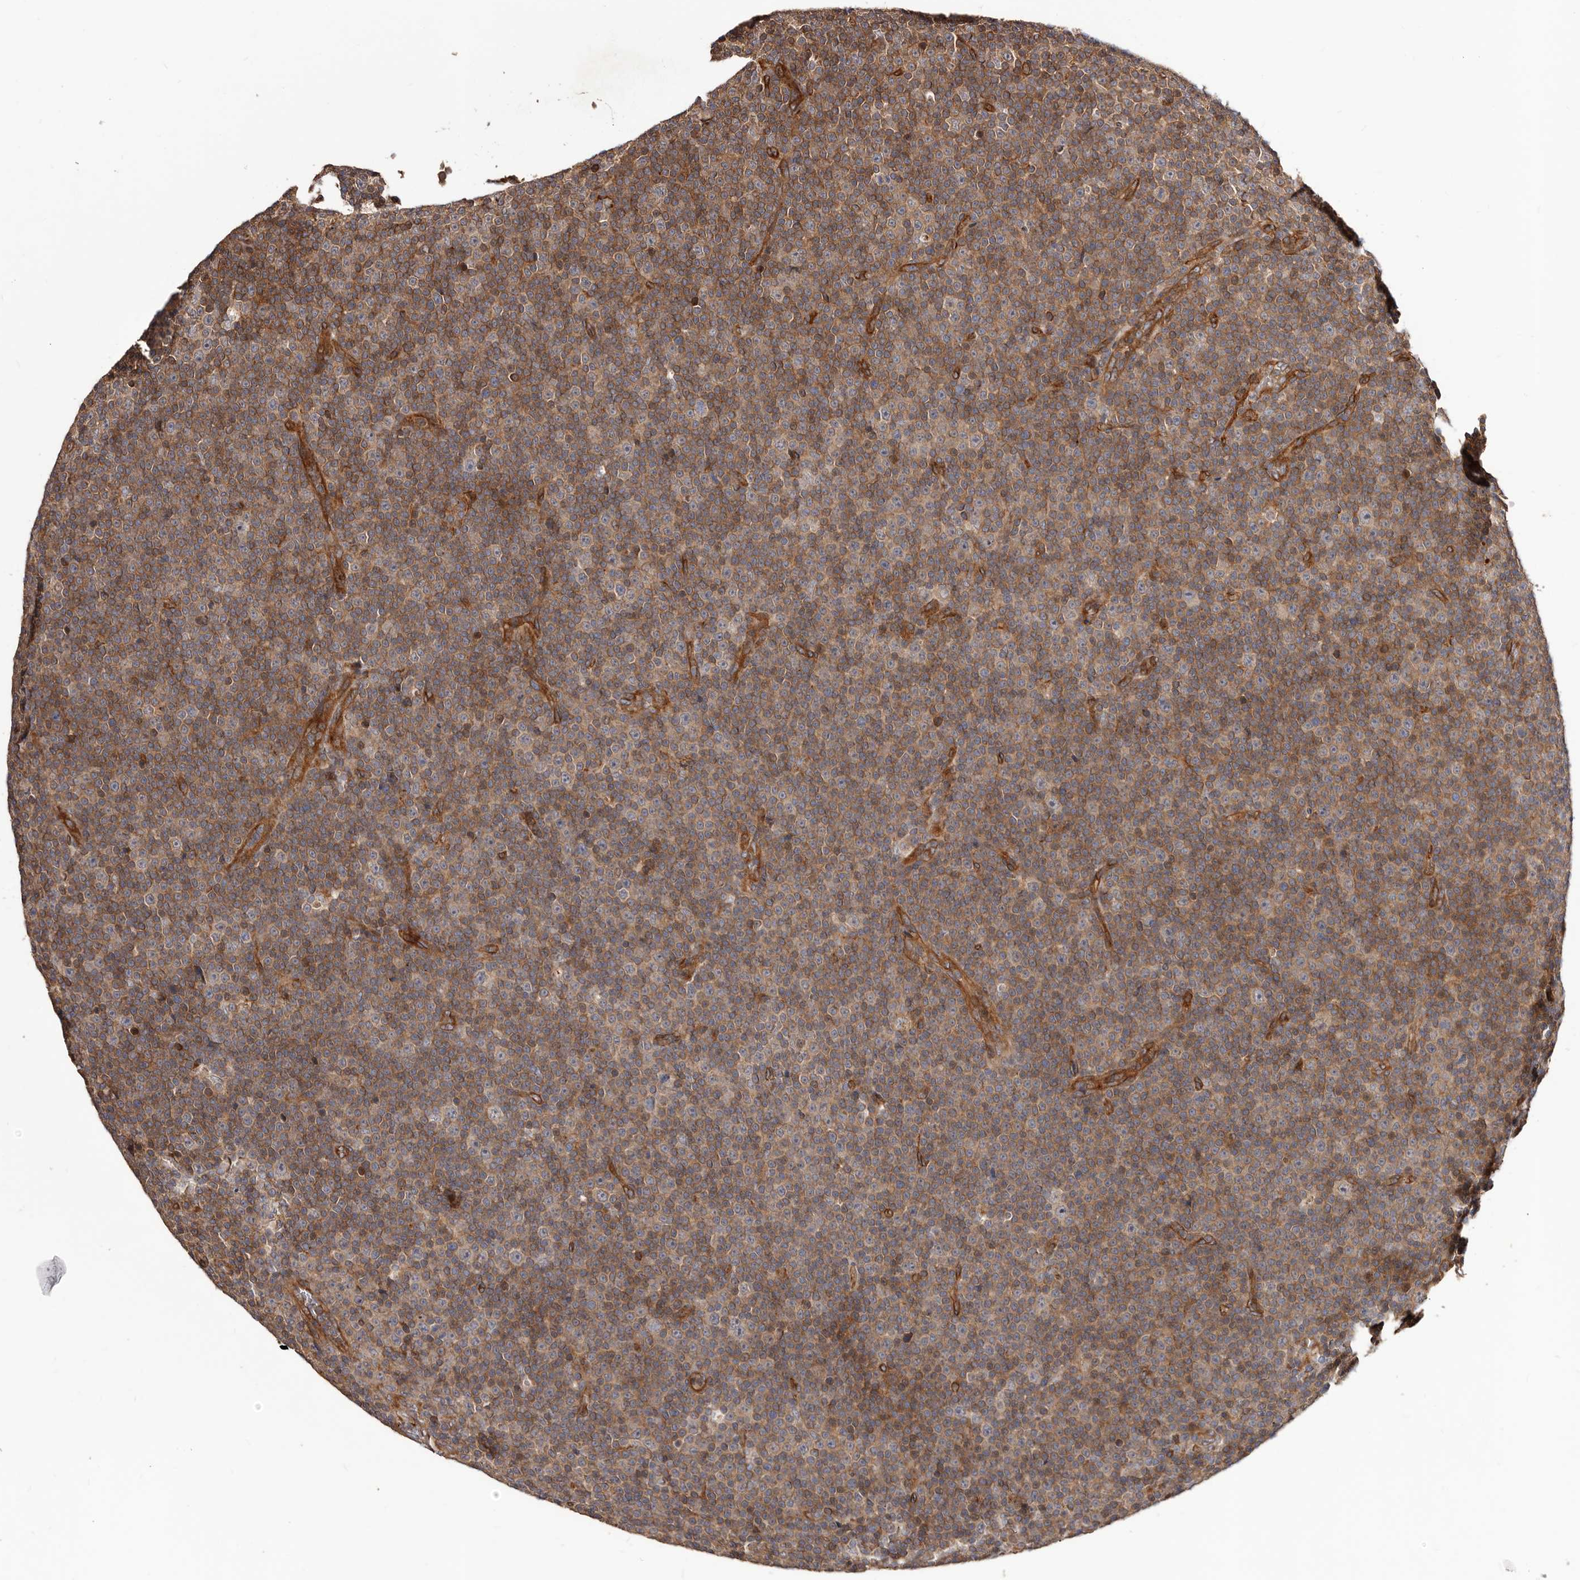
{"staining": {"intensity": "moderate", "quantity": "25%-75%", "location": "cytoplasmic/membranous"}, "tissue": "lymphoma", "cell_type": "Tumor cells", "image_type": "cancer", "snomed": [{"axis": "morphology", "description": "Malignant lymphoma, non-Hodgkin's type, Low grade"}, {"axis": "topography", "description": "Lymph node"}], "caption": "Tumor cells exhibit moderate cytoplasmic/membranous staining in approximately 25%-75% of cells in lymphoma. The staining was performed using DAB, with brown indicating positive protein expression. Nuclei are stained blue with hematoxylin.", "gene": "GTPBP1", "patient": {"sex": "female", "age": 67}}